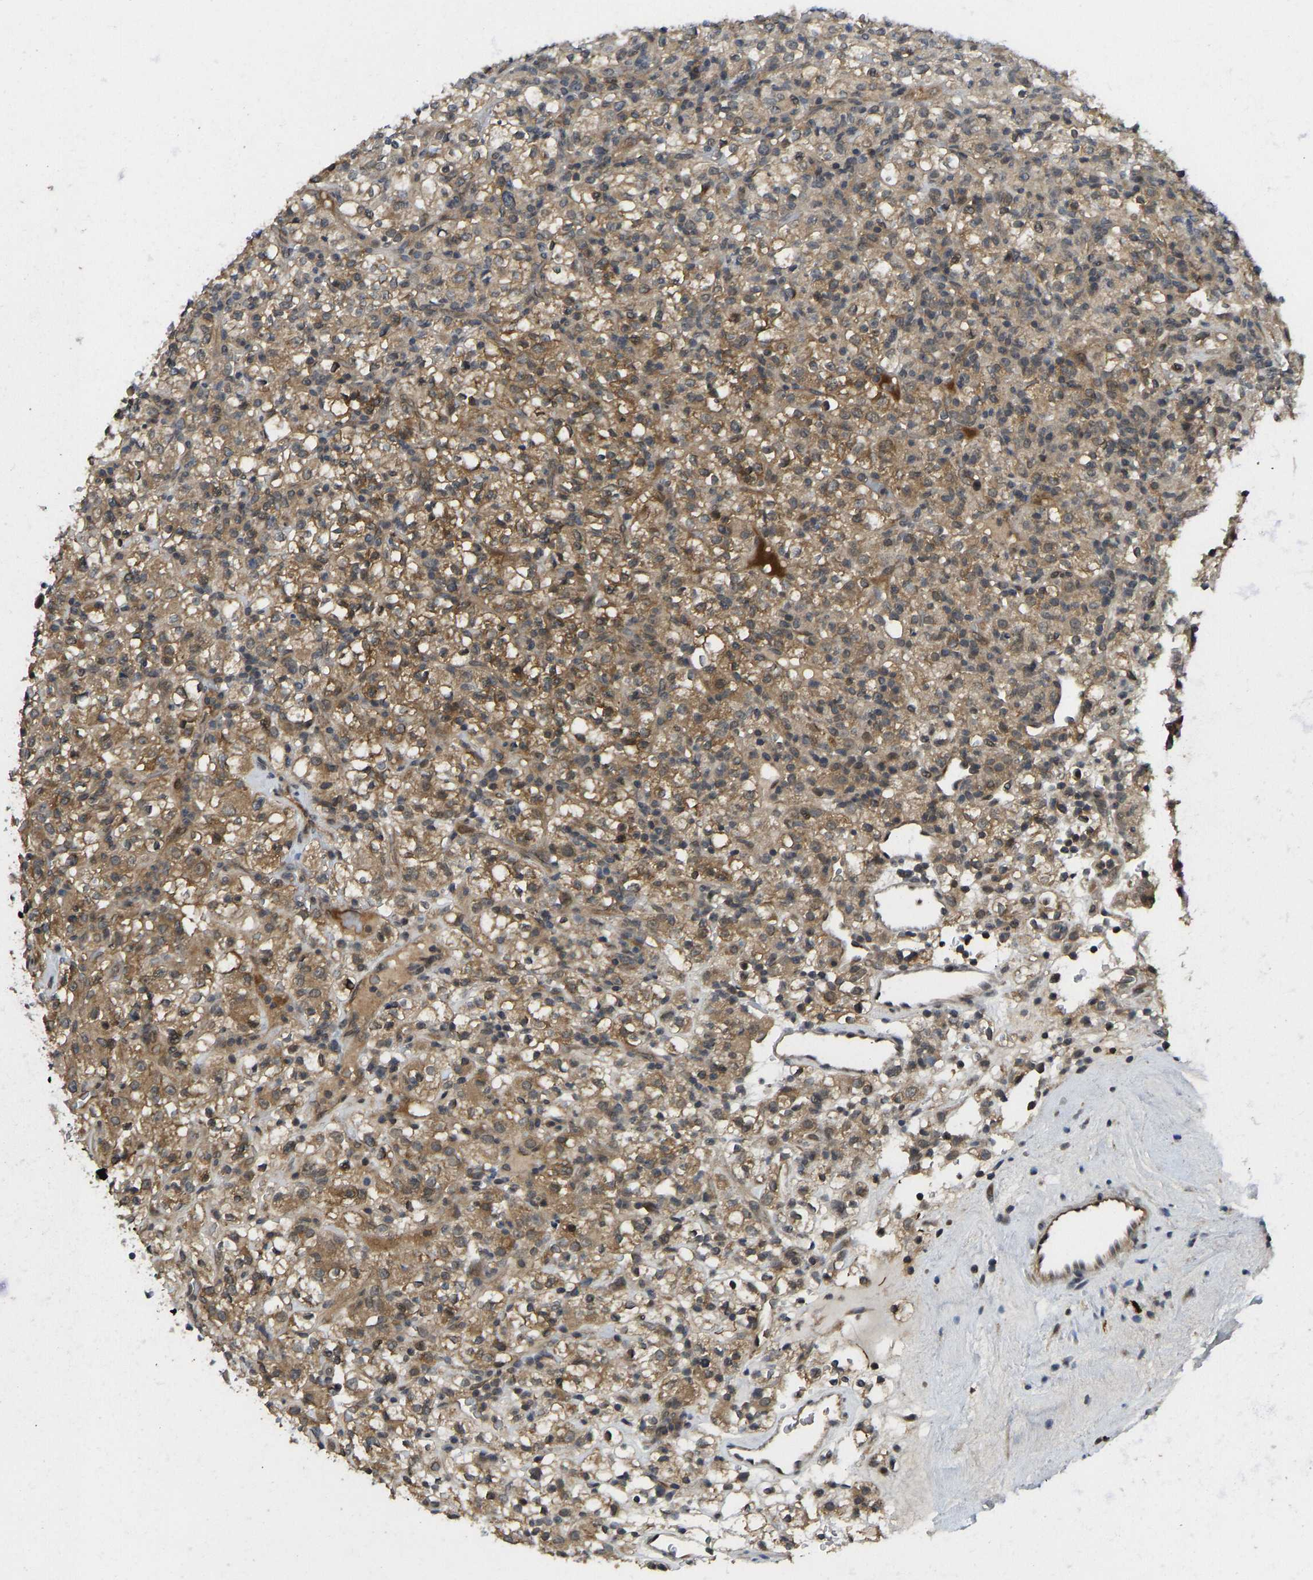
{"staining": {"intensity": "moderate", "quantity": ">75%", "location": "cytoplasmic/membranous"}, "tissue": "renal cancer", "cell_type": "Tumor cells", "image_type": "cancer", "snomed": [{"axis": "morphology", "description": "Normal tissue, NOS"}, {"axis": "morphology", "description": "Adenocarcinoma, NOS"}, {"axis": "topography", "description": "Kidney"}], "caption": "A medium amount of moderate cytoplasmic/membranous staining is seen in about >75% of tumor cells in renal adenocarcinoma tissue. (Brightfield microscopy of DAB IHC at high magnification).", "gene": "NDRG3", "patient": {"sex": "female", "age": 72}}